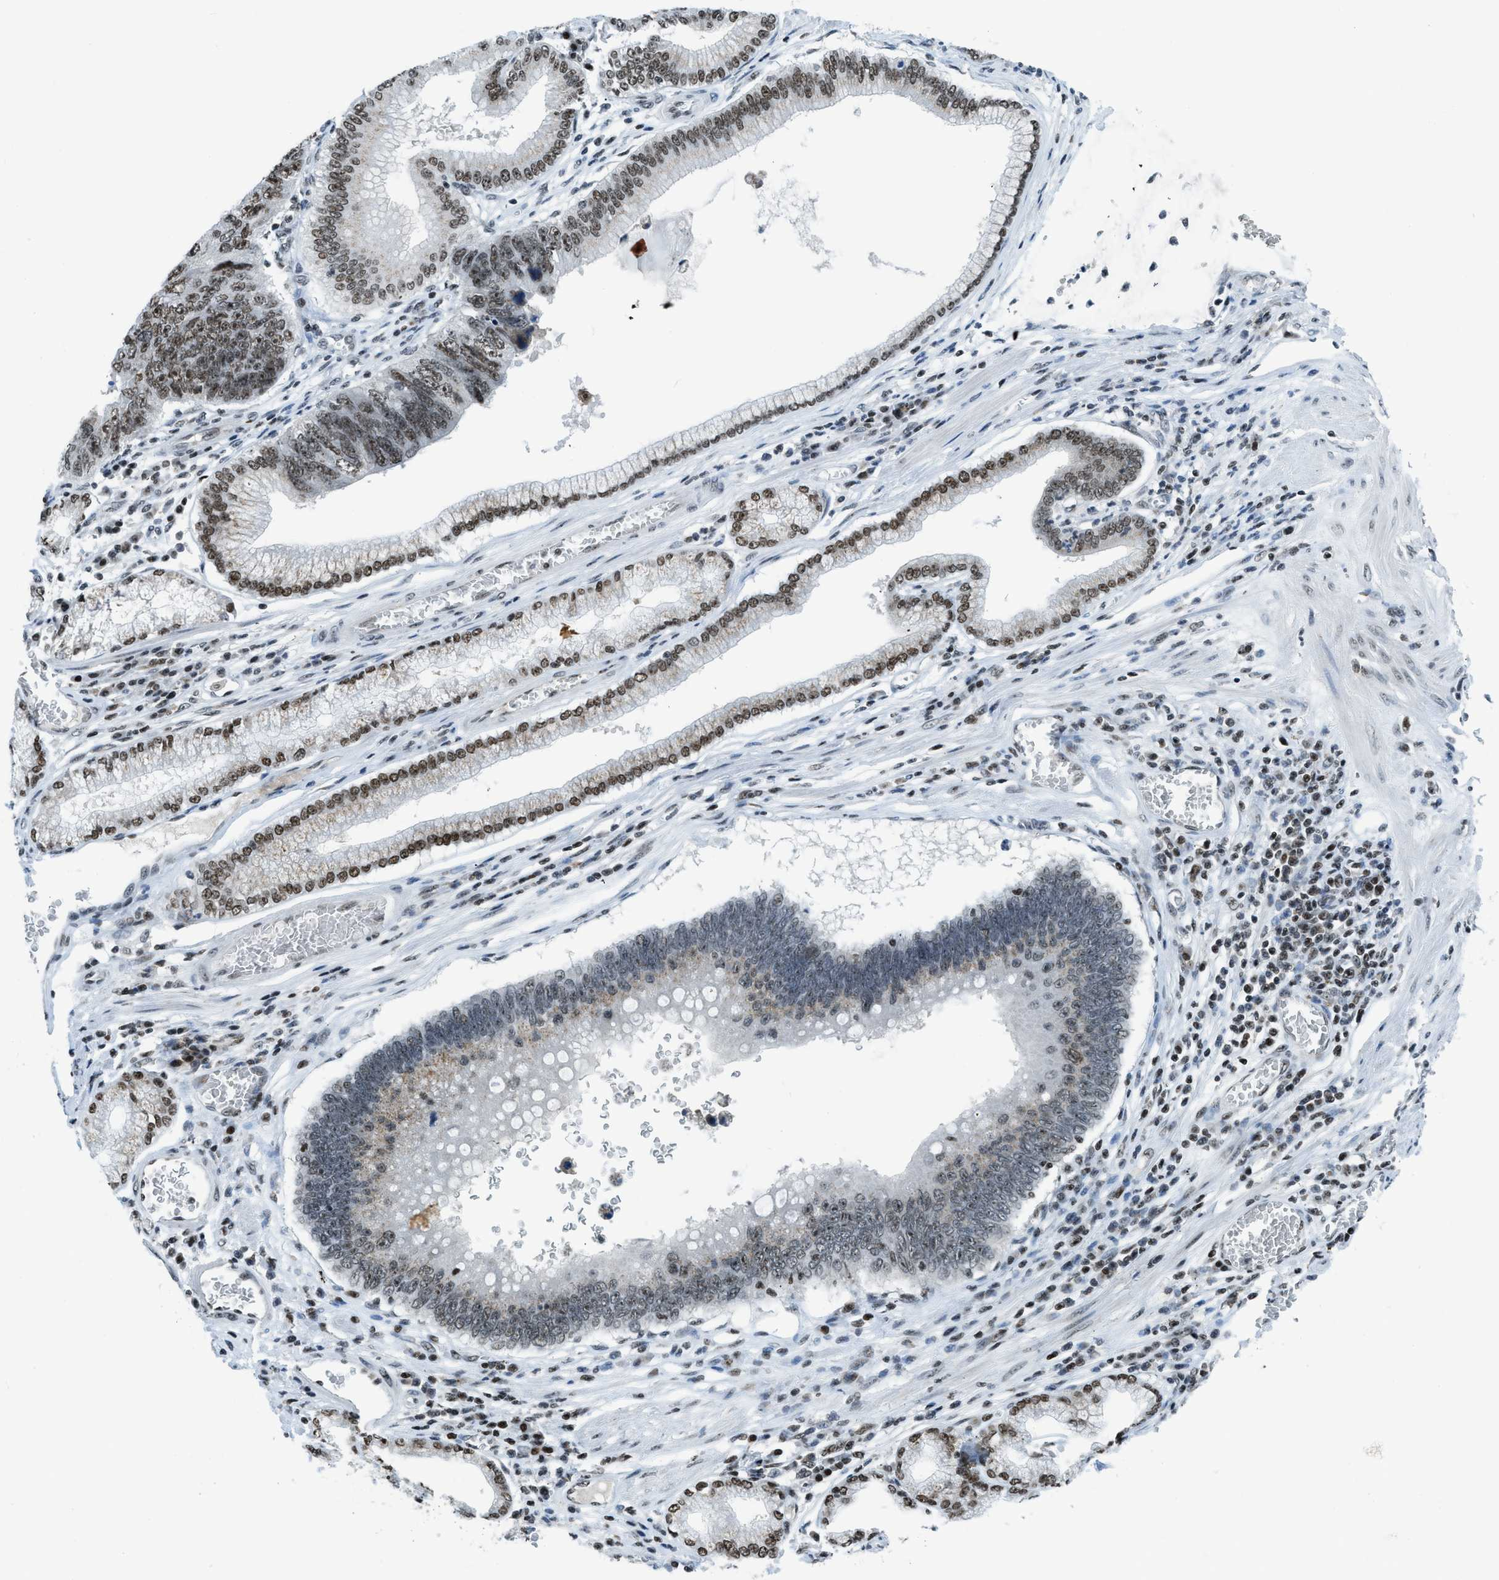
{"staining": {"intensity": "moderate", "quantity": "25%-75%", "location": "nuclear"}, "tissue": "stomach cancer", "cell_type": "Tumor cells", "image_type": "cancer", "snomed": [{"axis": "morphology", "description": "Adenocarcinoma, NOS"}, {"axis": "topography", "description": "Stomach"}], "caption": "DAB immunohistochemical staining of human stomach cancer demonstrates moderate nuclear protein positivity in approximately 25%-75% of tumor cells.", "gene": "RAD51B", "patient": {"sex": "male", "age": 59}}